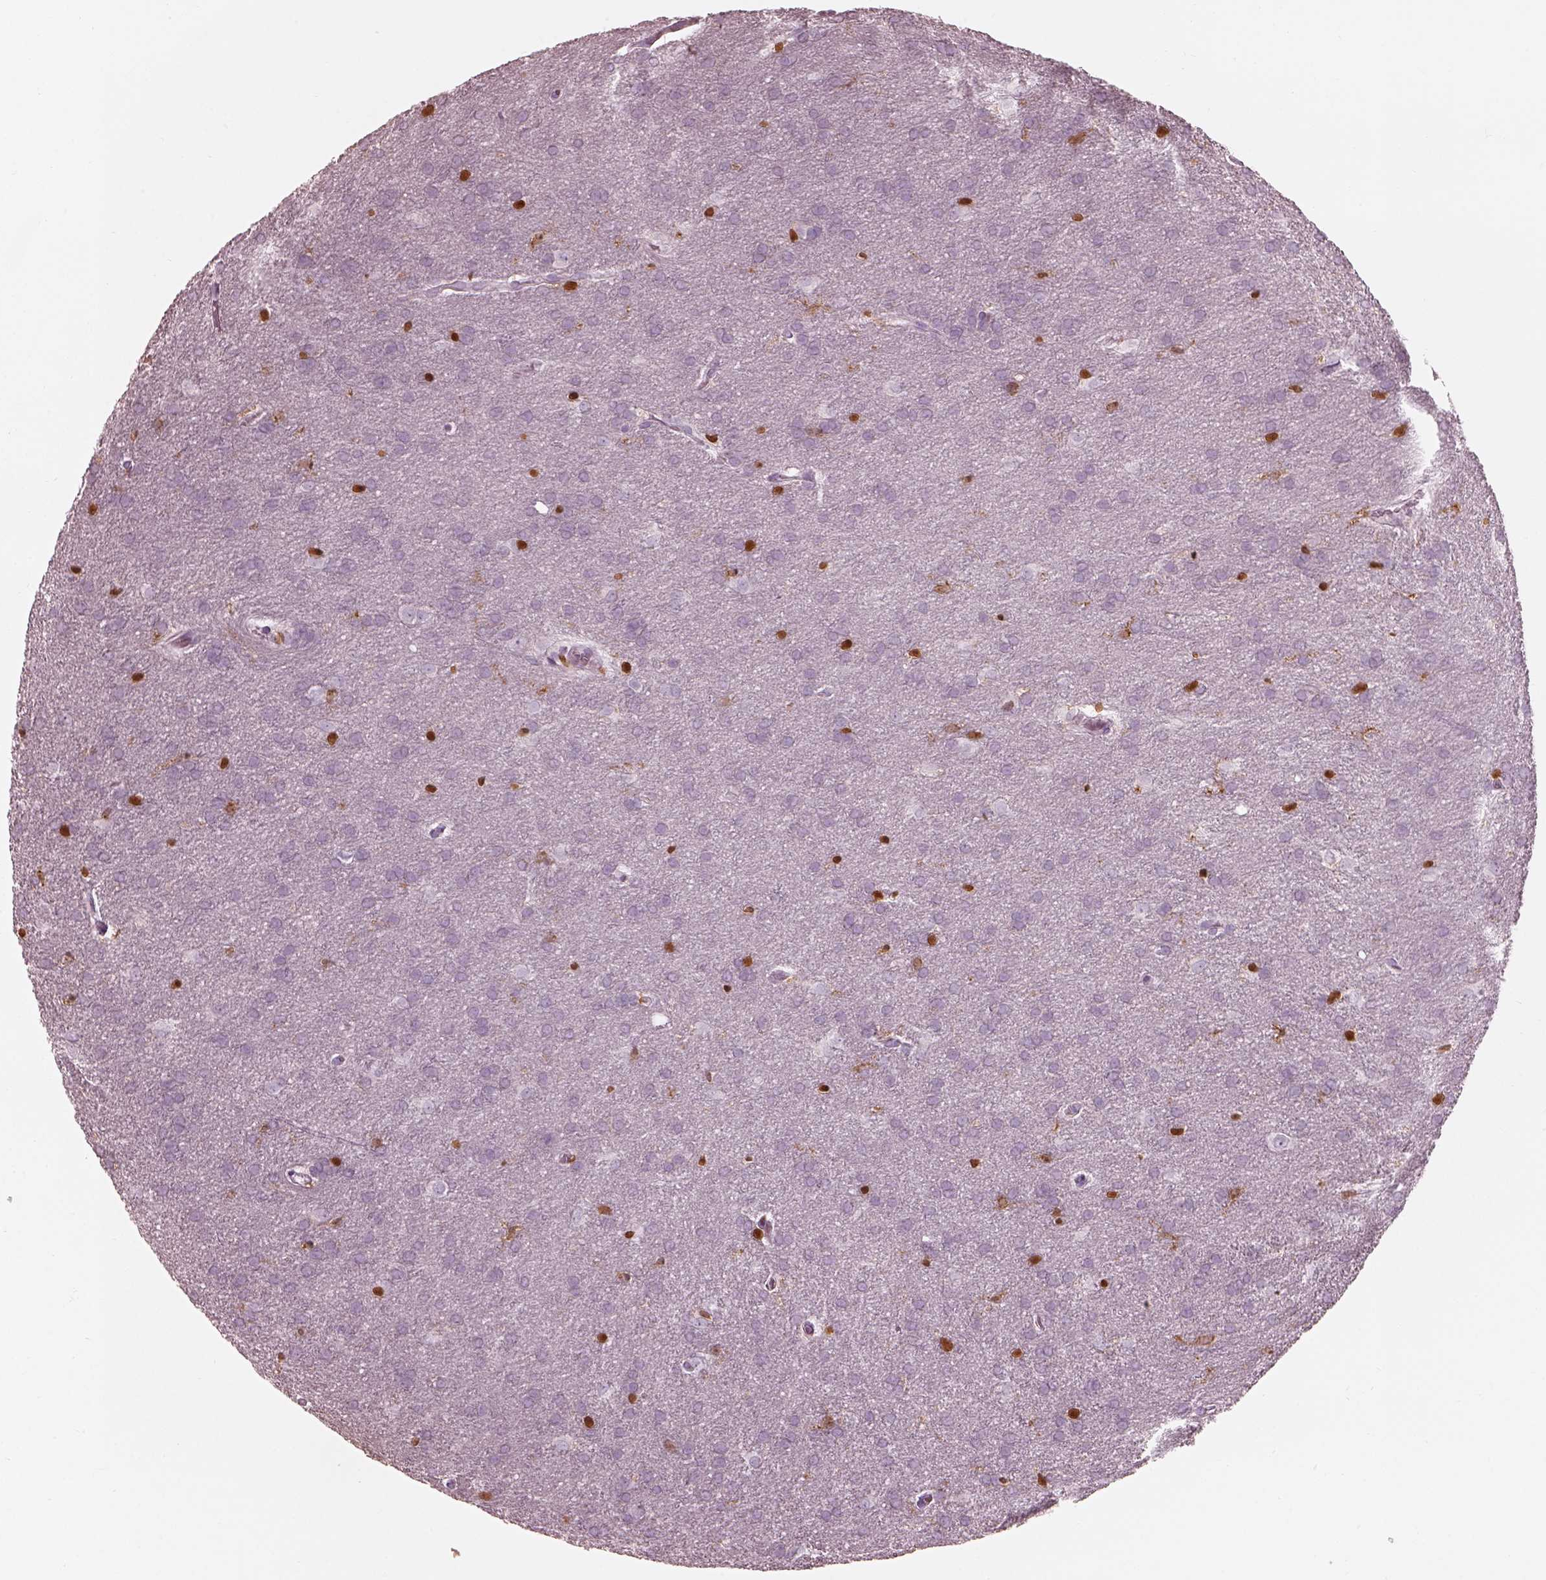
{"staining": {"intensity": "negative", "quantity": "none", "location": "none"}, "tissue": "glioma", "cell_type": "Tumor cells", "image_type": "cancer", "snomed": [{"axis": "morphology", "description": "Glioma, malignant, Low grade"}, {"axis": "topography", "description": "Brain"}], "caption": "High magnification brightfield microscopy of glioma stained with DAB (3,3'-diaminobenzidine) (brown) and counterstained with hematoxylin (blue): tumor cells show no significant expression.", "gene": "ALOX5", "patient": {"sex": "female", "age": 32}}